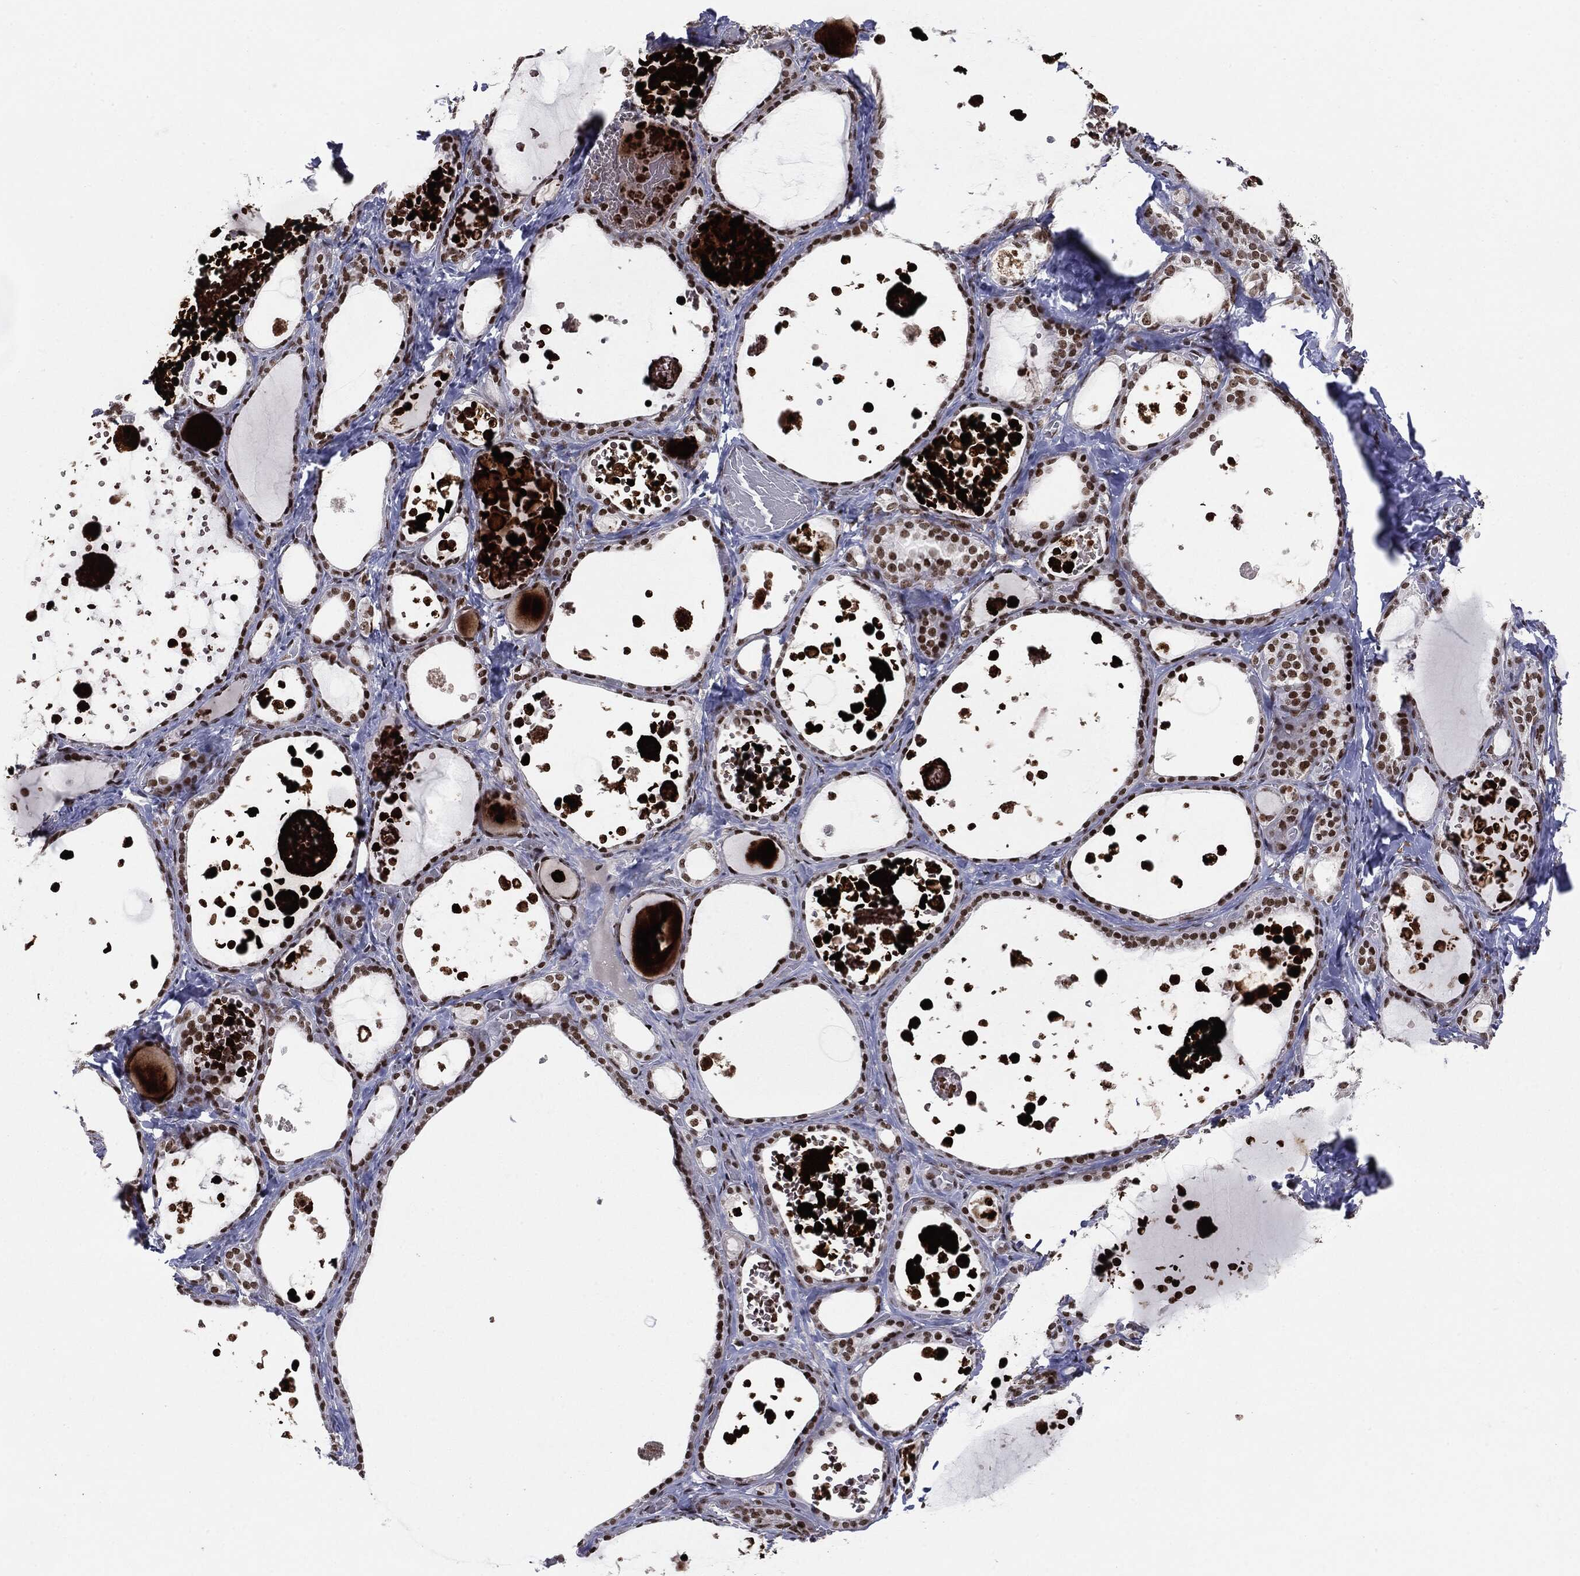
{"staining": {"intensity": "strong", "quantity": ">75%", "location": "nuclear"}, "tissue": "thyroid gland", "cell_type": "Glandular cells", "image_type": "normal", "snomed": [{"axis": "morphology", "description": "Normal tissue, NOS"}, {"axis": "topography", "description": "Thyroid gland"}], "caption": "Glandular cells display high levels of strong nuclear positivity in approximately >75% of cells in unremarkable thyroid gland. (DAB (3,3'-diaminobenzidine) IHC with brightfield microscopy, high magnification).", "gene": "MDC1", "patient": {"sex": "female", "age": 56}}